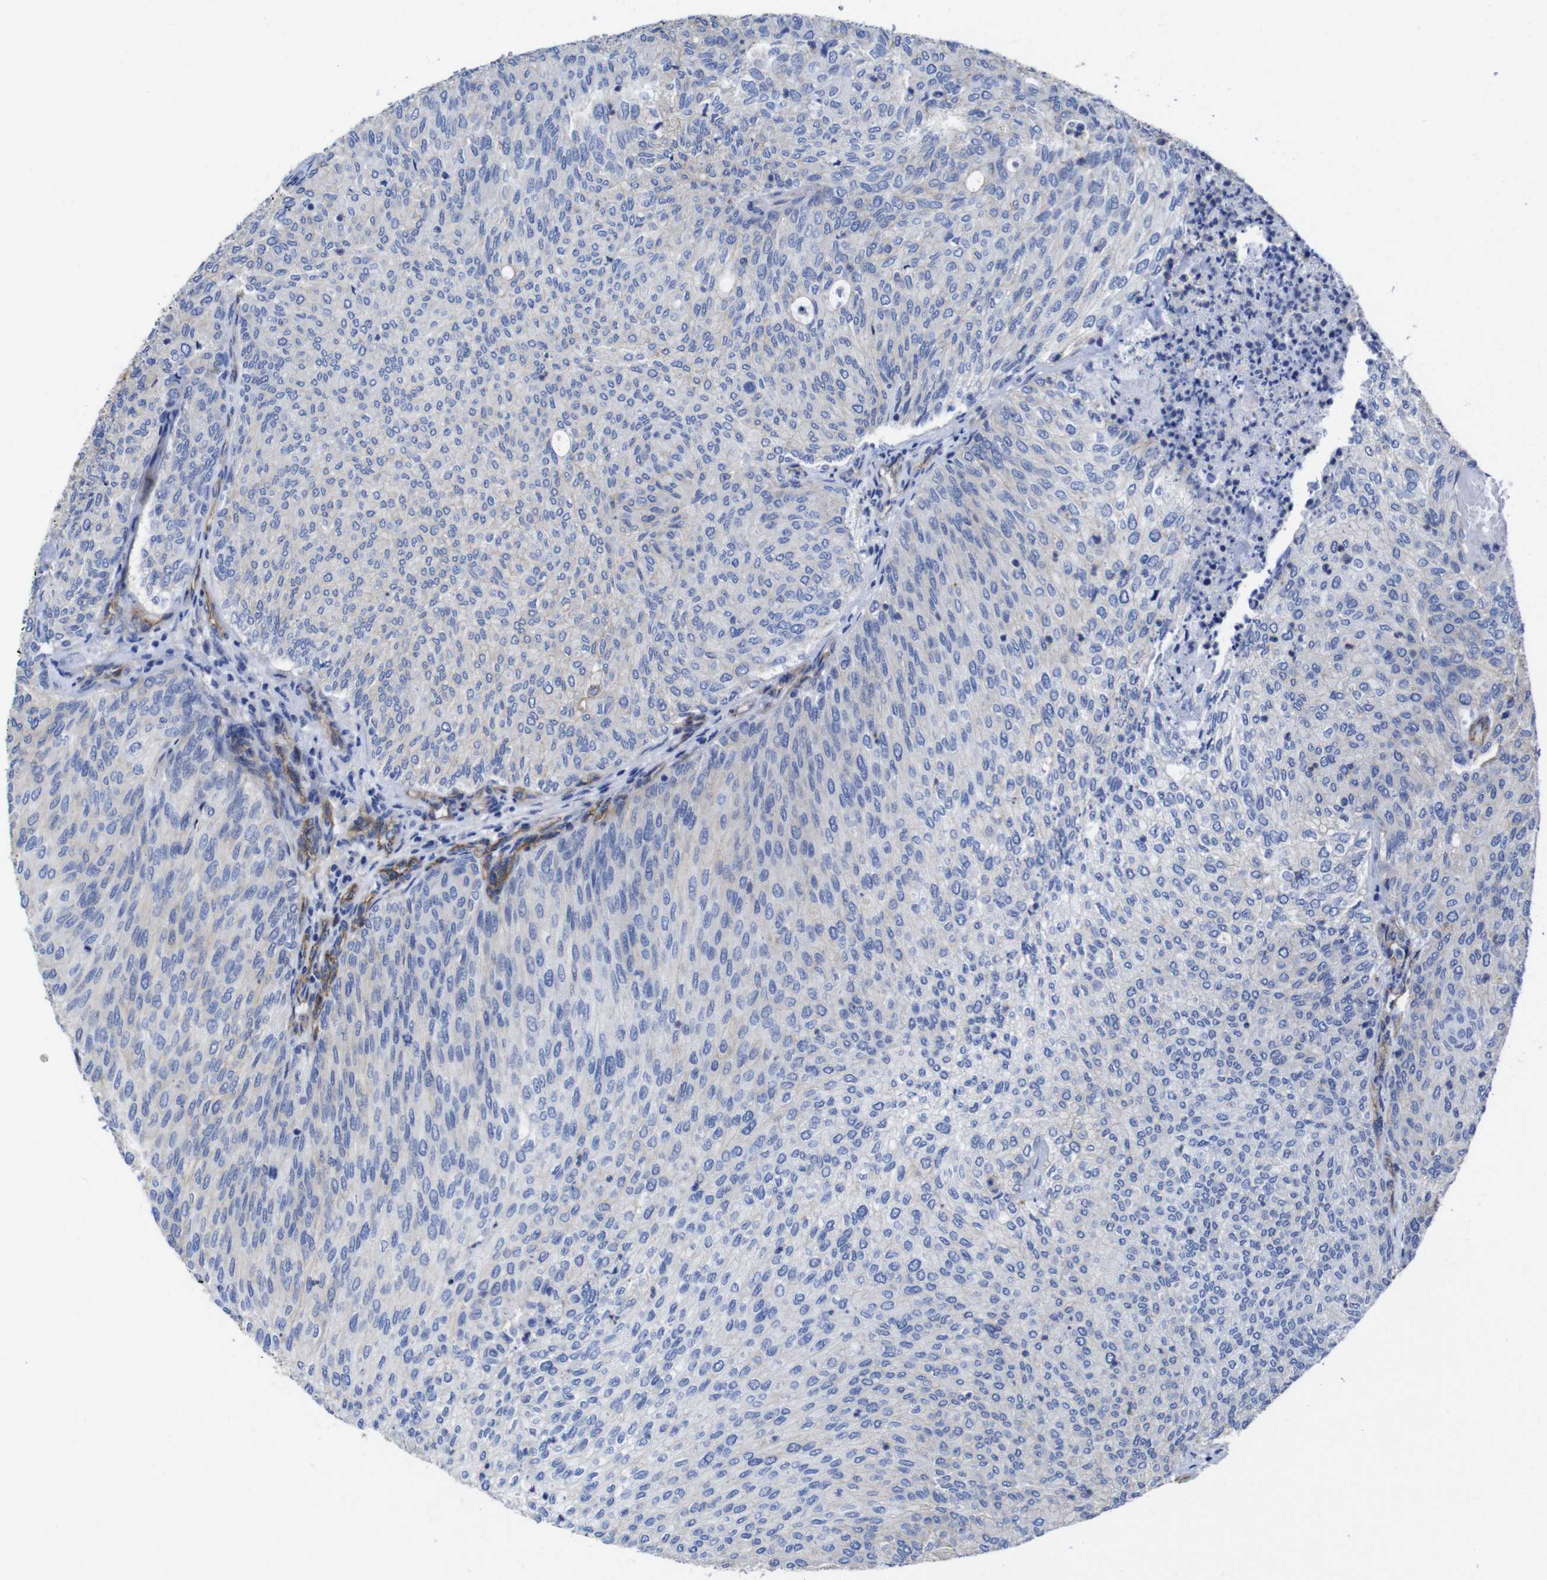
{"staining": {"intensity": "negative", "quantity": "none", "location": "none"}, "tissue": "urothelial cancer", "cell_type": "Tumor cells", "image_type": "cancer", "snomed": [{"axis": "morphology", "description": "Urothelial carcinoma, Low grade"}, {"axis": "topography", "description": "Urinary bladder"}], "caption": "The micrograph reveals no significant expression in tumor cells of low-grade urothelial carcinoma.", "gene": "SPTBN1", "patient": {"sex": "female", "age": 79}}